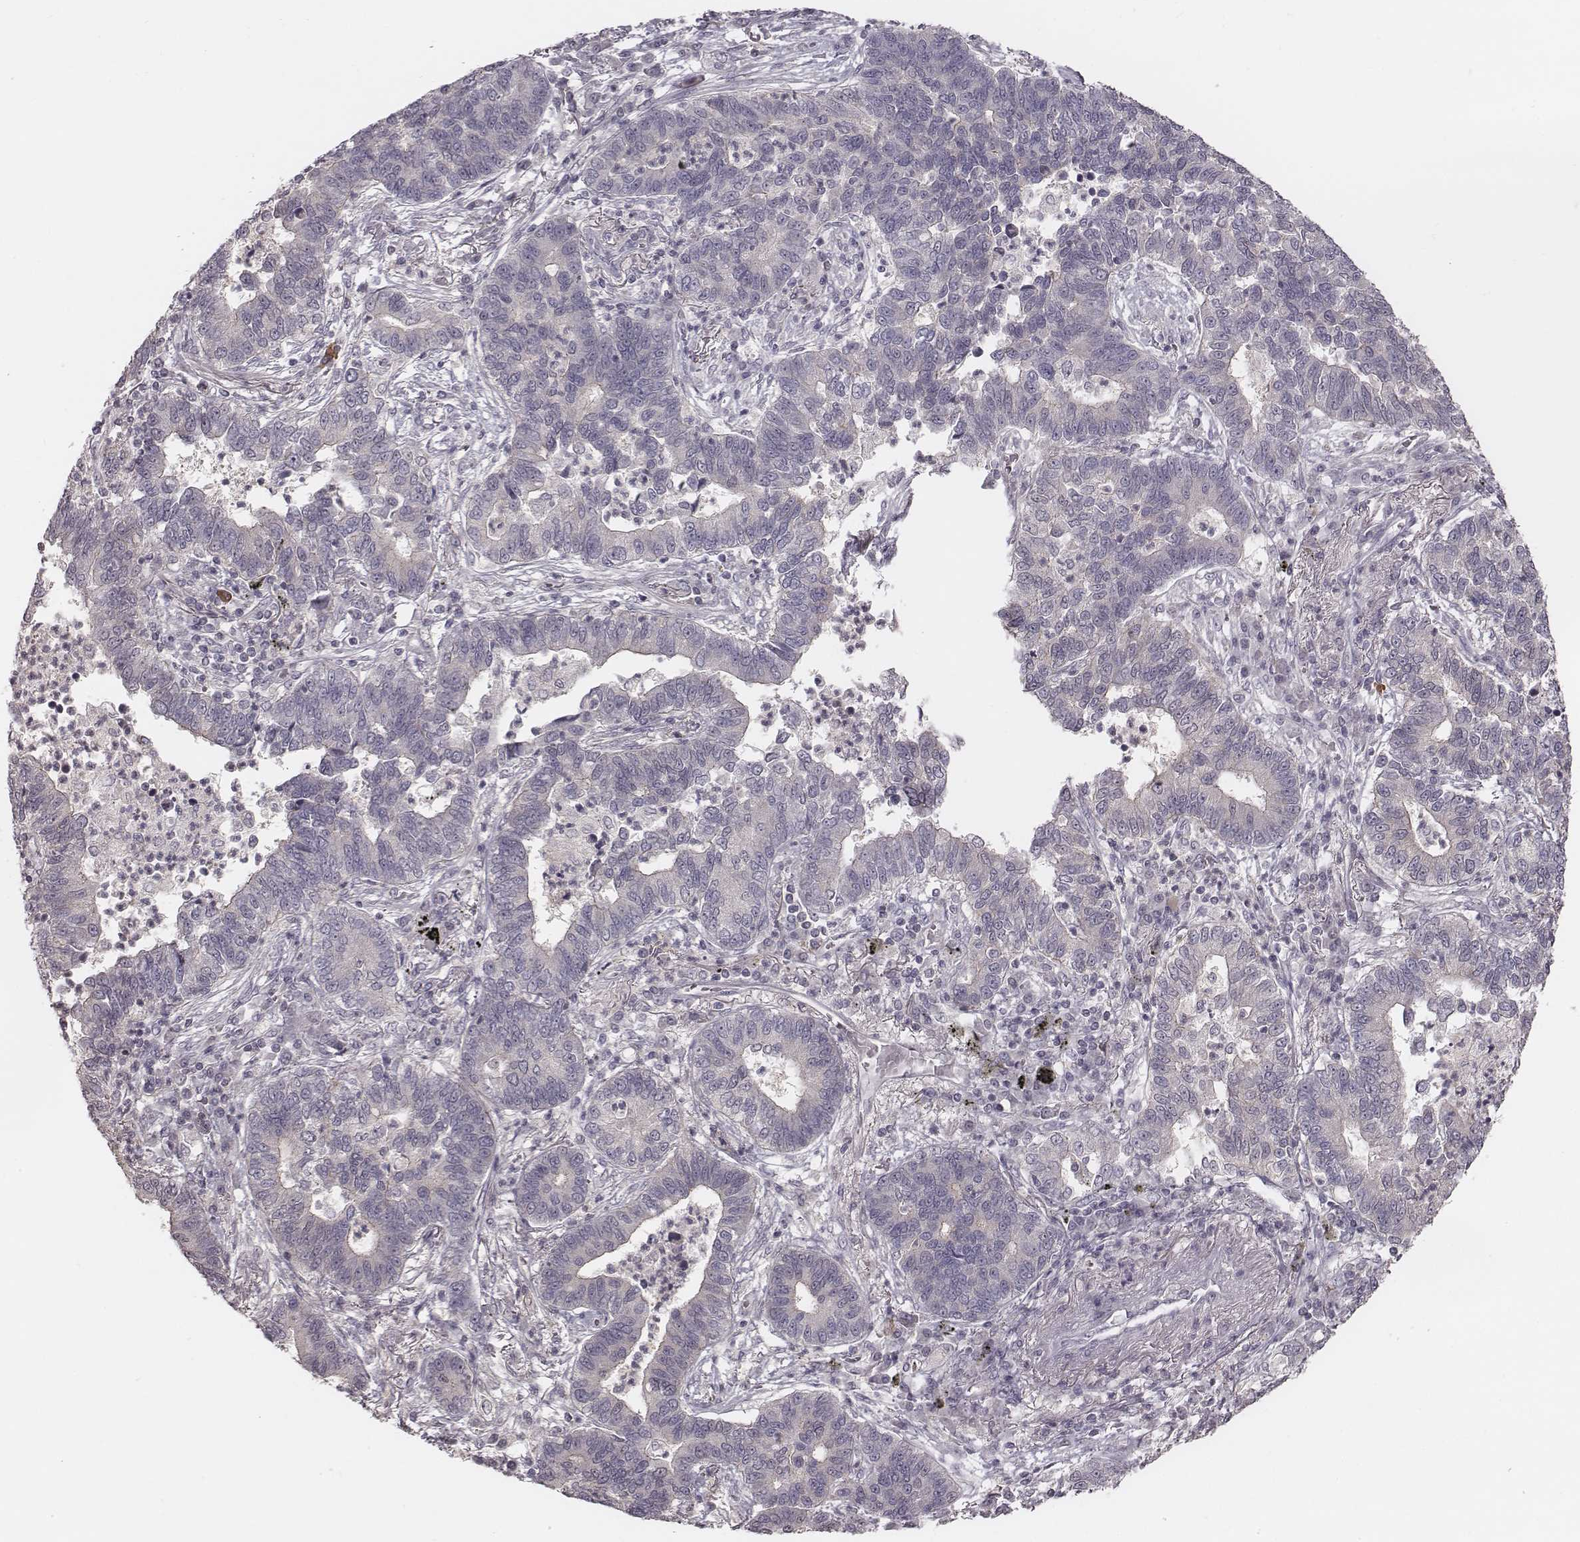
{"staining": {"intensity": "negative", "quantity": "none", "location": "none"}, "tissue": "lung cancer", "cell_type": "Tumor cells", "image_type": "cancer", "snomed": [{"axis": "morphology", "description": "Adenocarcinoma, NOS"}, {"axis": "topography", "description": "Lung"}], "caption": "There is no significant expression in tumor cells of adenocarcinoma (lung).", "gene": "TDRD5", "patient": {"sex": "female", "age": 57}}